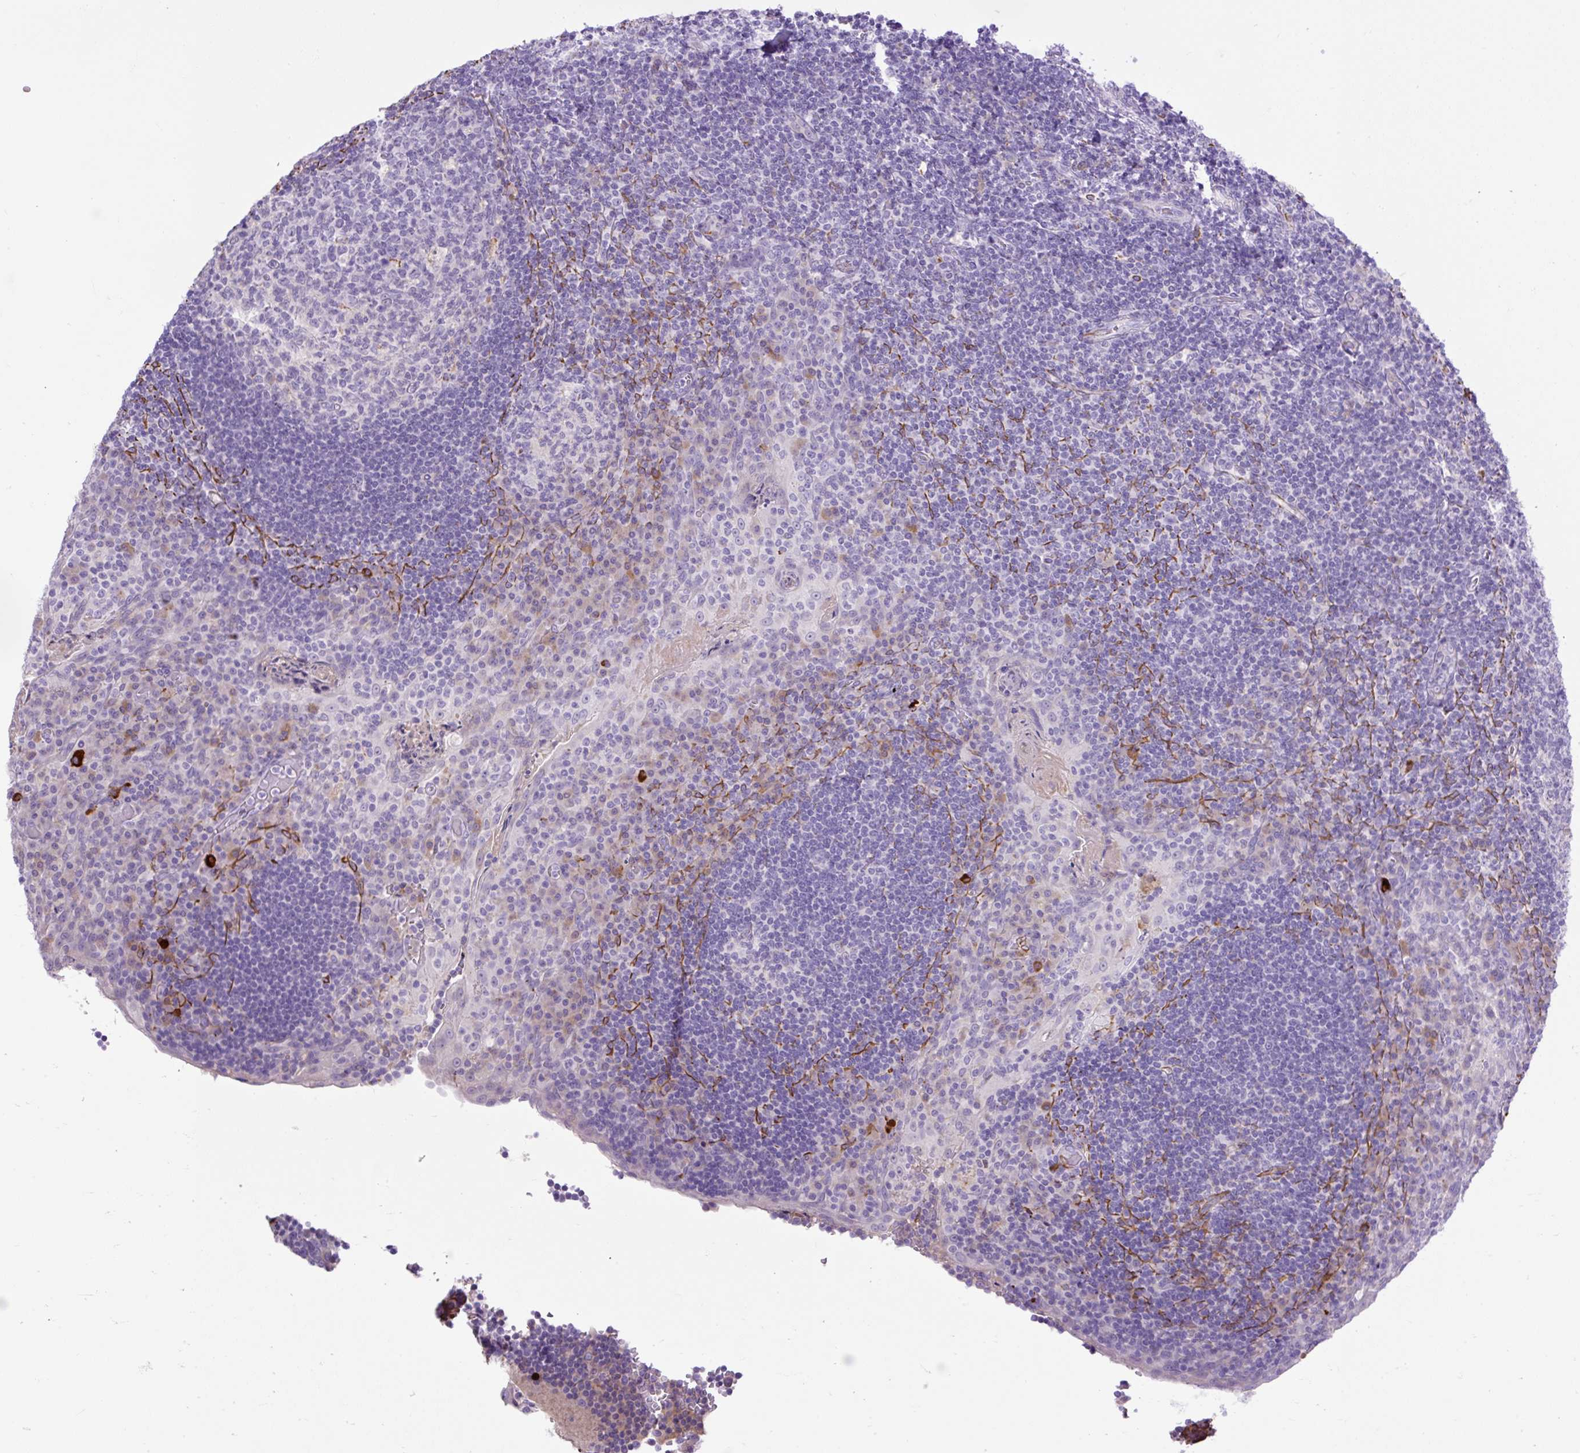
{"staining": {"intensity": "weak", "quantity": "<25%", "location": "cytoplasmic/membranous"}, "tissue": "tonsil", "cell_type": "Germinal center cells", "image_type": "normal", "snomed": [{"axis": "morphology", "description": "Normal tissue, NOS"}, {"axis": "topography", "description": "Tonsil"}], "caption": "This micrograph is of normal tonsil stained with IHC to label a protein in brown with the nuclei are counter-stained blue. There is no staining in germinal center cells.", "gene": "SPTBN5", "patient": {"sex": "male", "age": 17}}